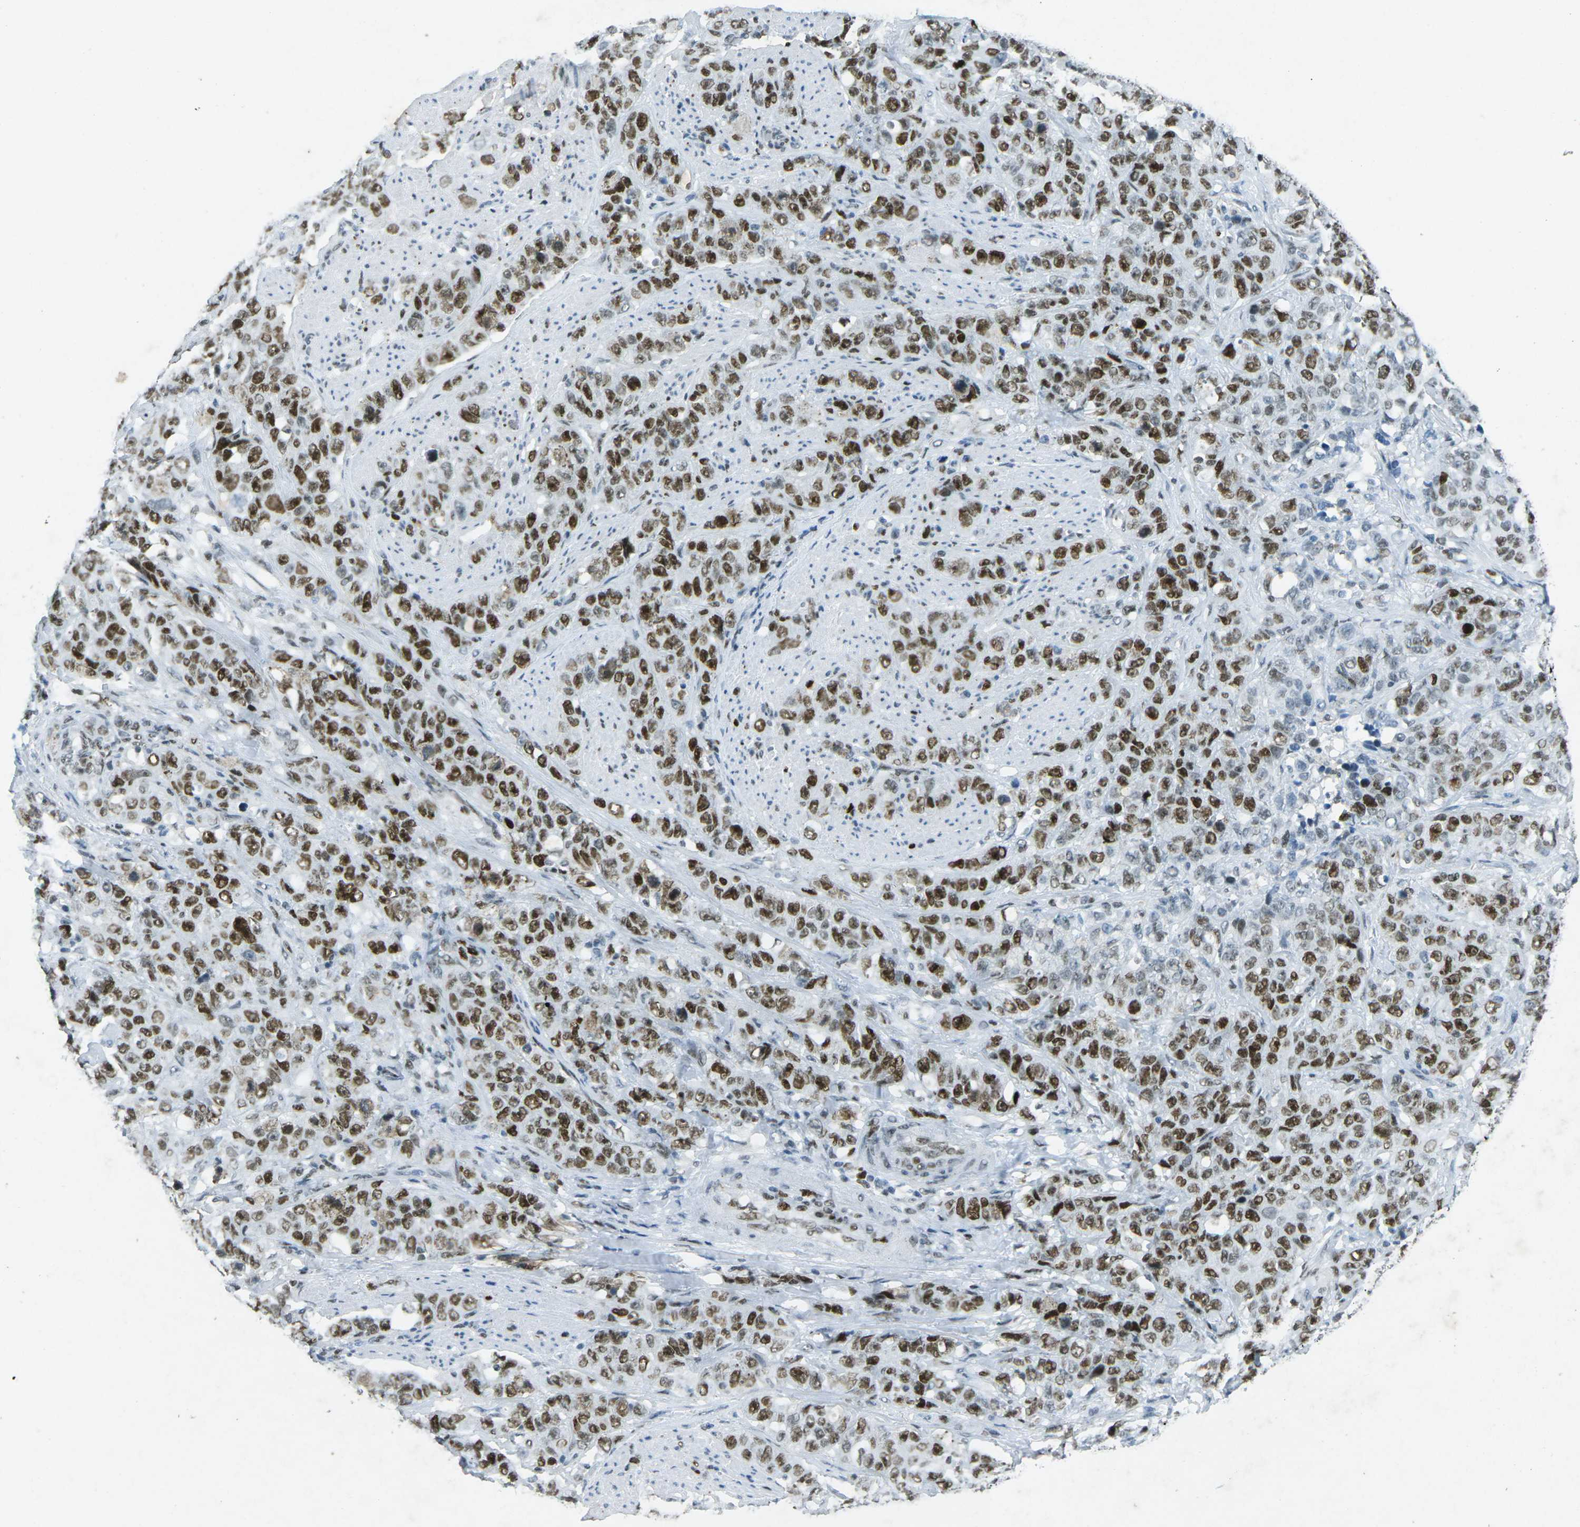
{"staining": {"intensity": "strong", "quantity": ">75%", "location": "nuclear"}, "tissue": "stomach cancer", "cell_type": "Tumor cells", "image_type": "cancer", "snomed": [{"axis": "morphology", "description": "Adenocarcinoma, NOS"}, {"axis": "topography", "description": "Stomach"}], "caption": "There is high levels of strong nuclear expression in tumor cells of stomach cancer (adenocarcinoma), as demonstrated by immunohistochemical staining (brown color).", "gene": "RB1", "patient": {"sex": "male", "age": 48}}